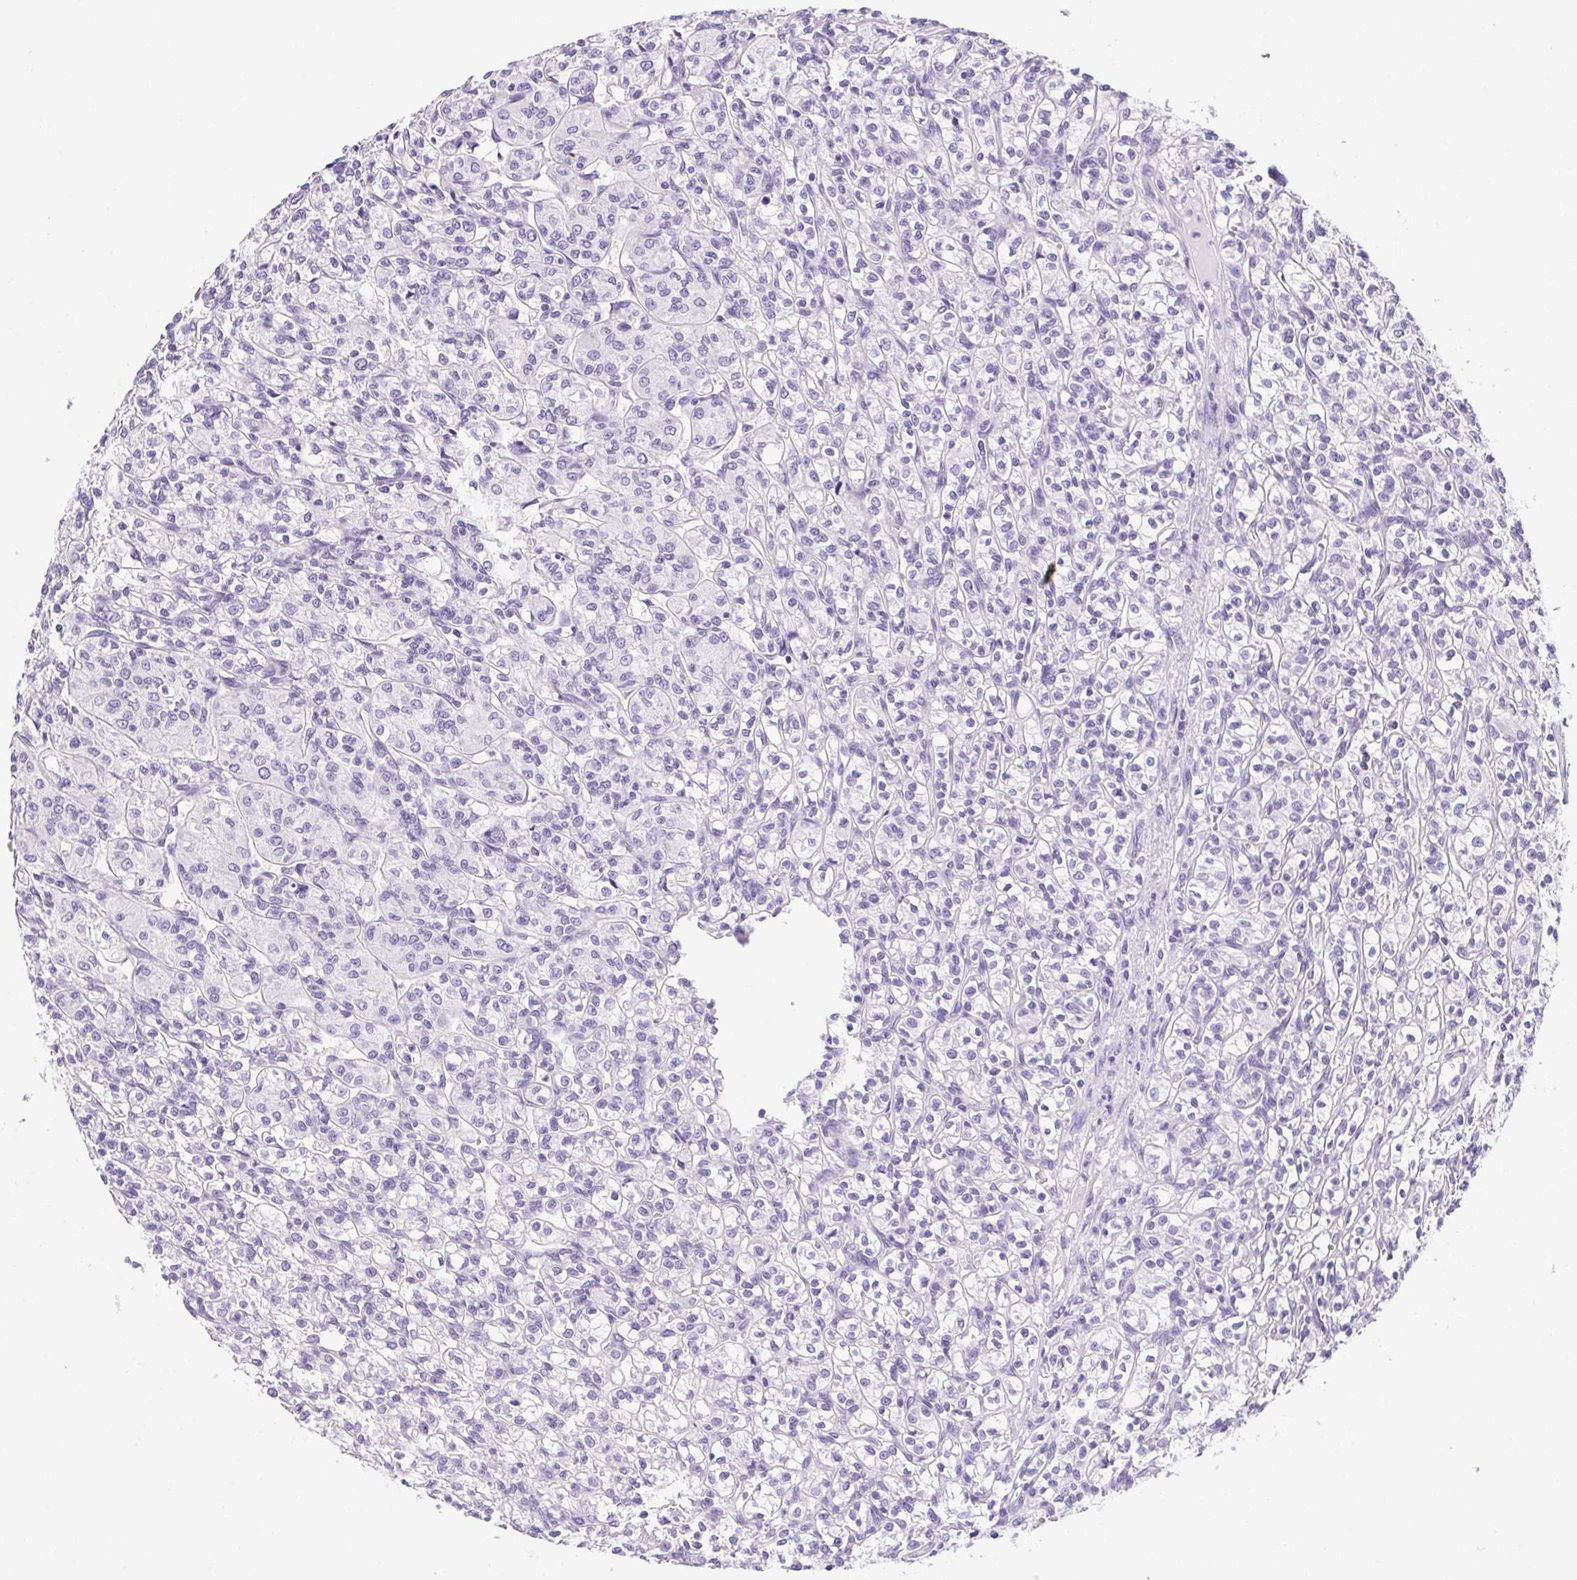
{"staining": {"intensity": "negative", "quantity": "none", "location": "none"}, "tissue": "renal cancer", "cell_type": "Tumor cells", "image_type": "cancer", "snomed": [{"axis": "morphology", "description": "Adenocarcinoma, NOS"}, {"axis": "topography", "description": "Kidney"}], "caption": "Human renal adenocarcinoma stained for a protein using immunohistochemistry demonstrates no staining in tumor cells.", "gene": "PRKAA1", "patient": {"sex": "male", "age": 36}}